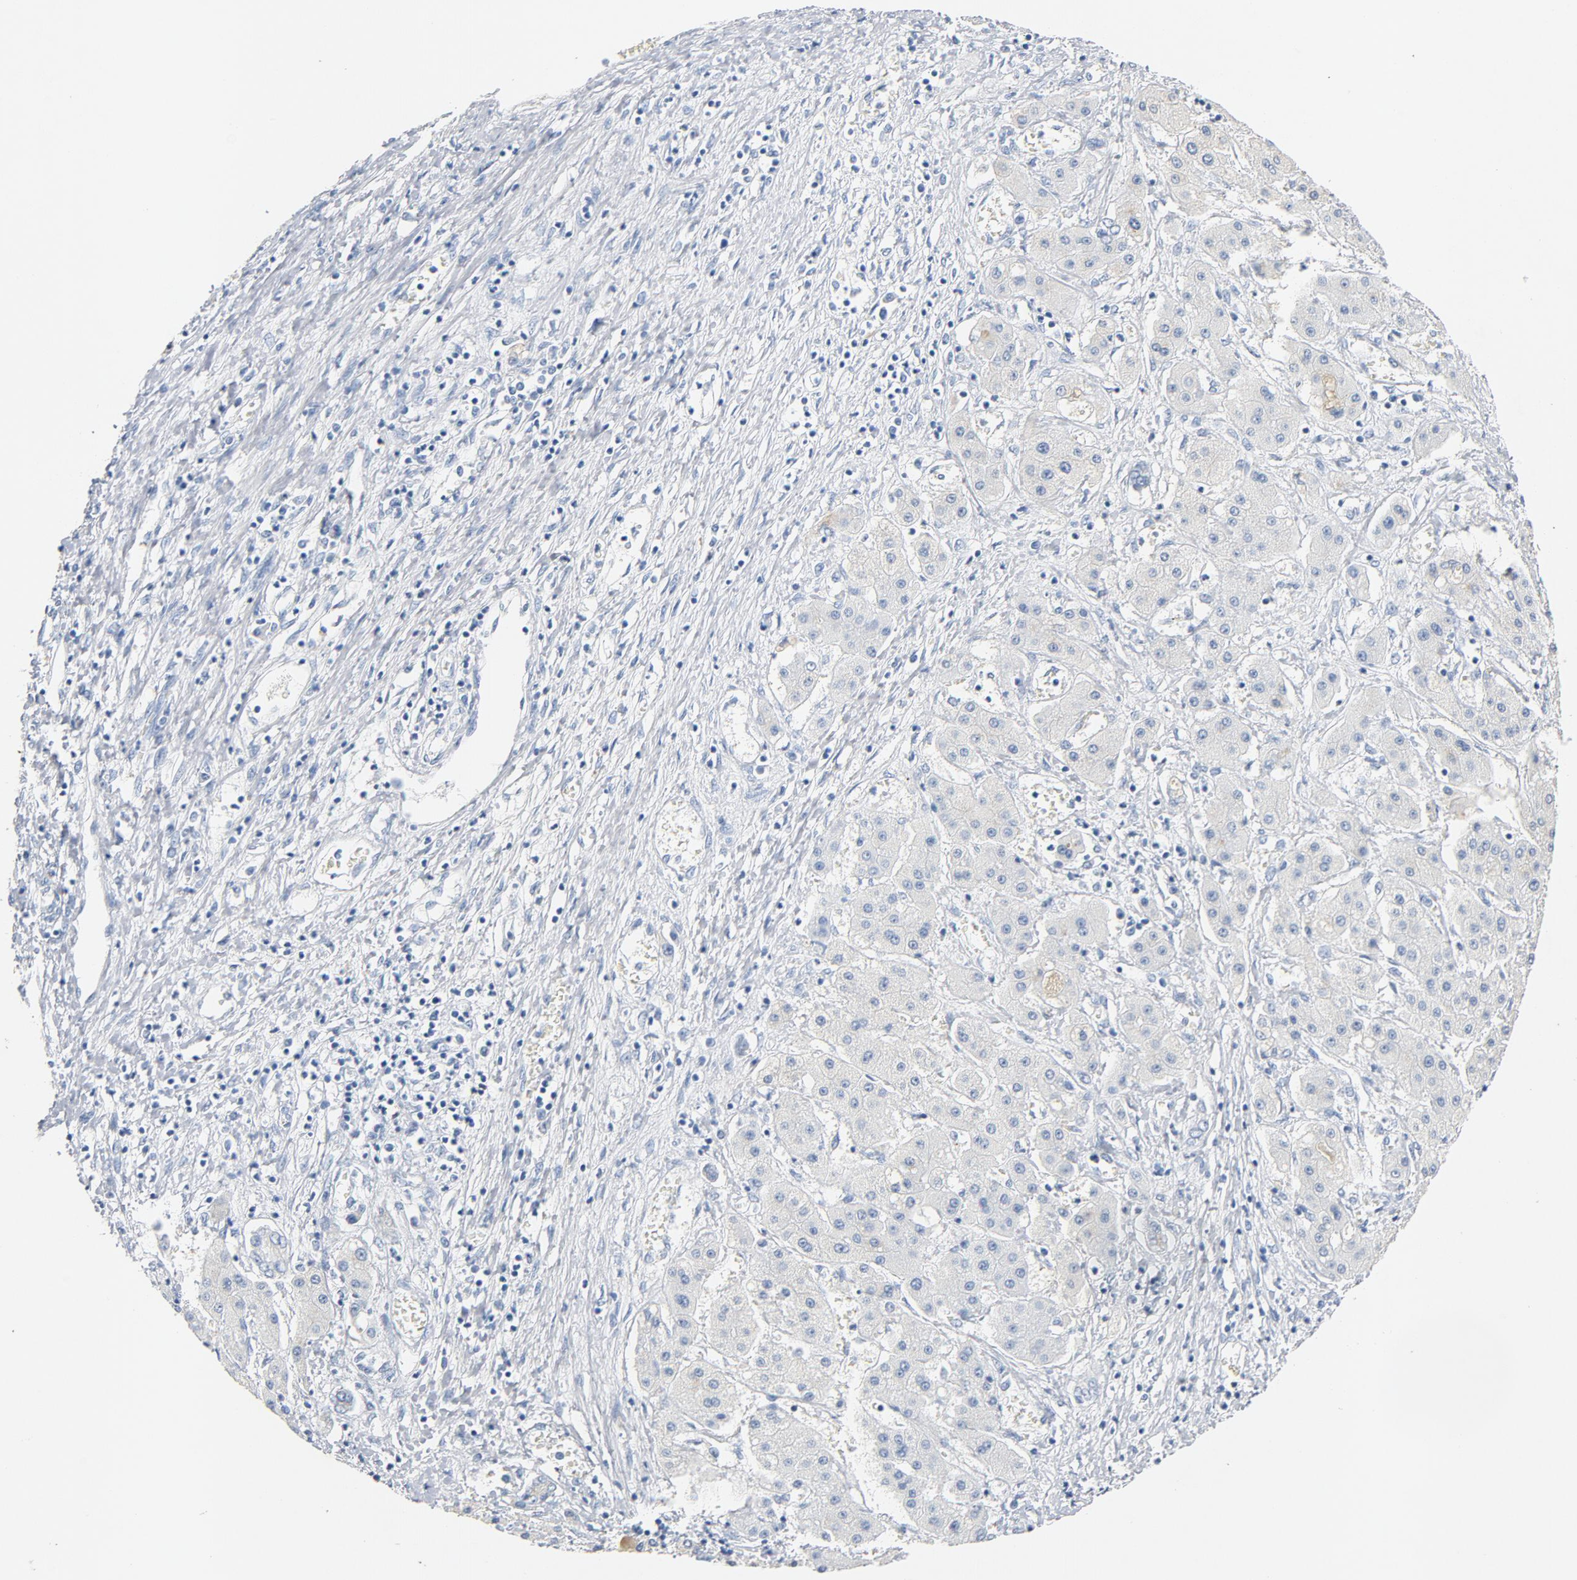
{"staining": {"intensity": "negative", "quantity": "none", "location": "none"}, "tissue": "liver cancer", "cell_type": "Tumor cells", "image_type": "cancer", "snomed": [{"axis": "morphology", "description": "Carcinoma, Hepatocellular, NOS"}, {"axis": "topography", "description": "Liver"}], "caption": "The photomicrograph exhibits no significant staining in tumor cells of liver cancer. (DAB (3,3'-diaminobenzidine) immunohistochemistry (IHC) visualized using brightfield microscopy, high magnification).", "gene": "PTPRB", "patient": {"sex": "male", "age": 24}}